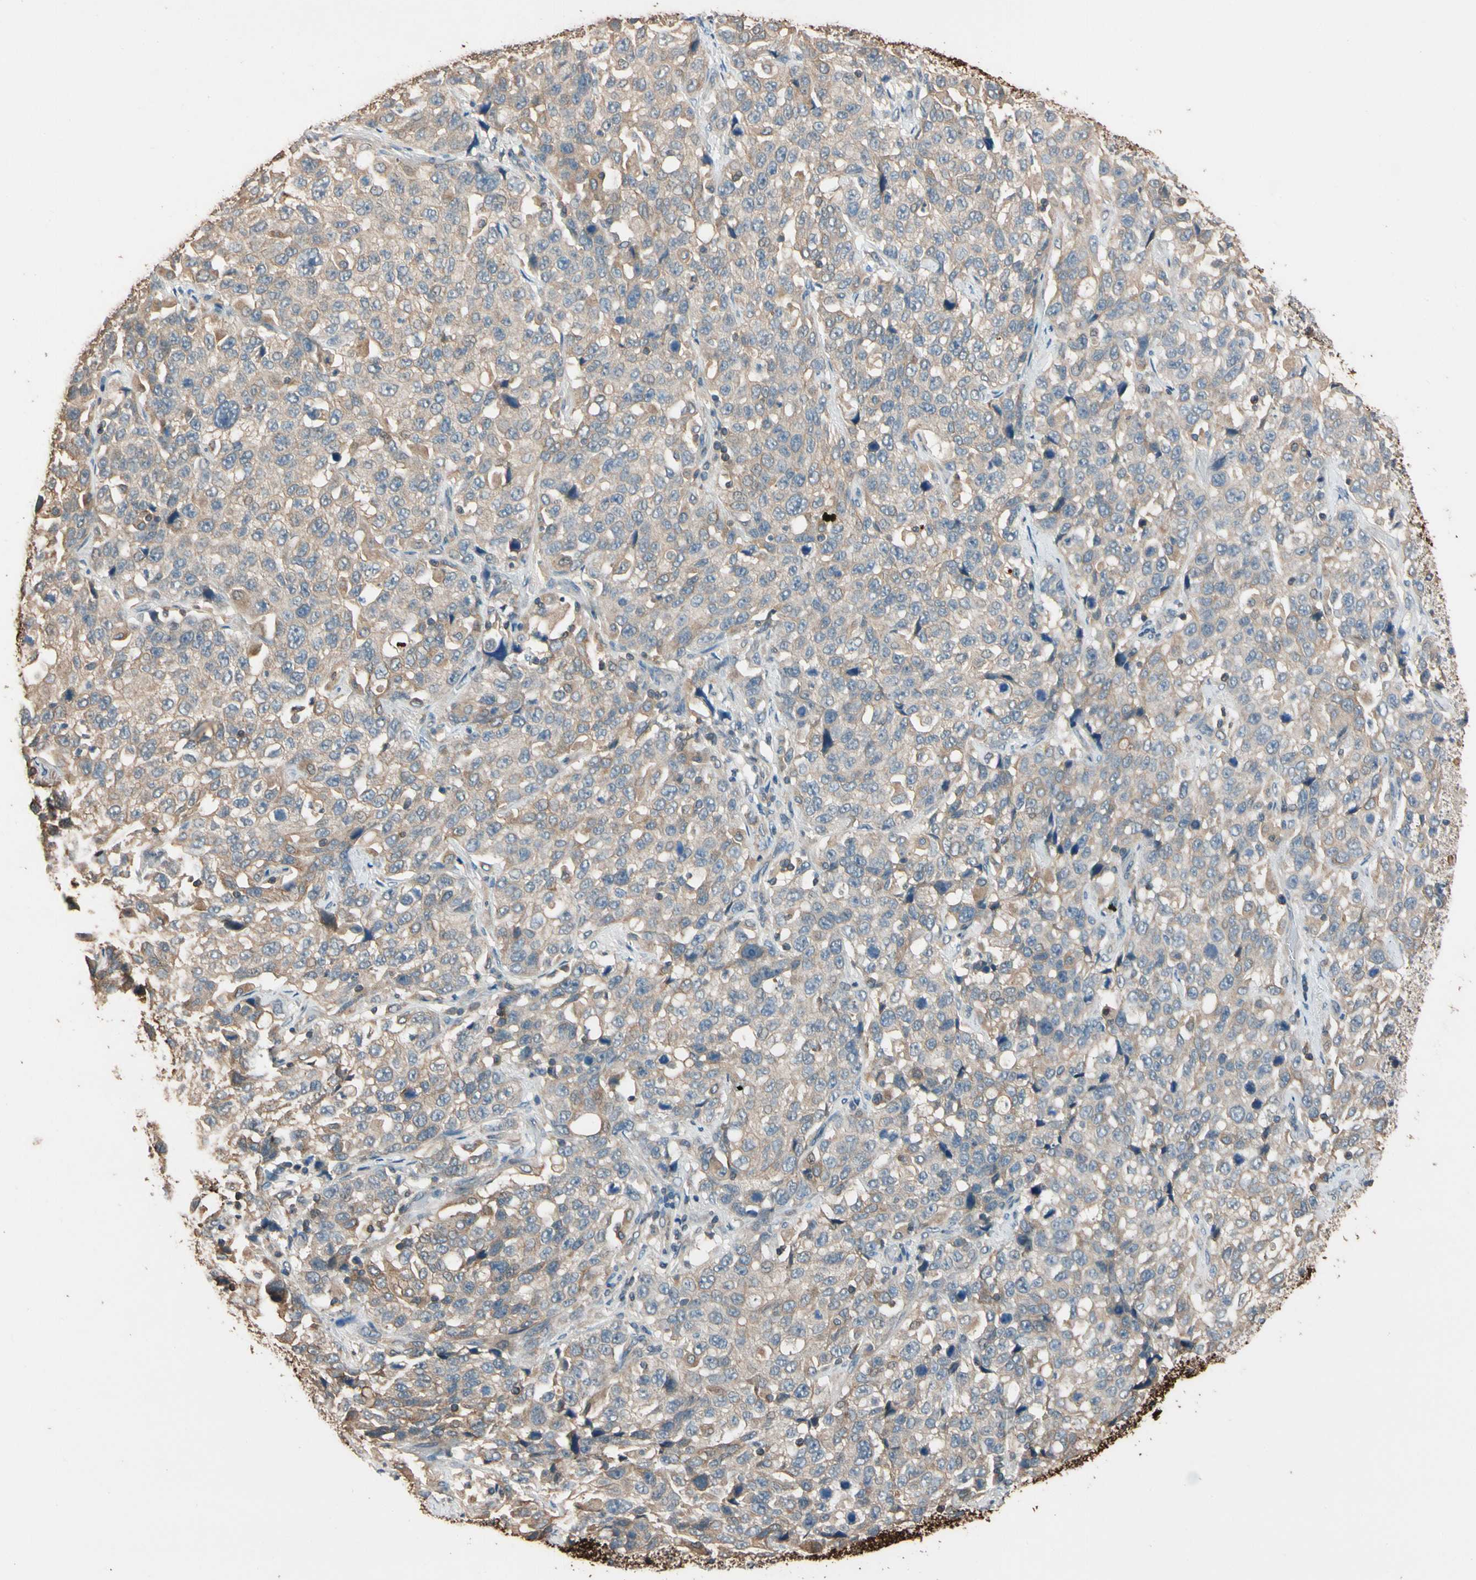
{"staining": {"intensity": "weak", "quantity": ">75%", "location": "cytoplasmic/membranous"}, "tissue": "stomach cancer", "cell_type": "Tumor cells", "image_type": "cancer", "snomed": [{"axis": "morphology", "description": "Normal tissue, NOS"}, {"axis": "morphology", "description": "Adenocarcinoma, NOS"}, {"axis": "topography", "description": "Stomach"}], "caption": "Immunohistochemistry (IHC) histopathology image of neoplastic tissue: adenocarcinoma (stomach) stained using IHC shows low levels of weak protein expression localized specifically in the cytoplasmic/membranous of tumor cells, appearing as a cytoplasmic/membranous brown color.", "gene": "MAP3K7", "patient": {"sex": "male", "age": 48}}